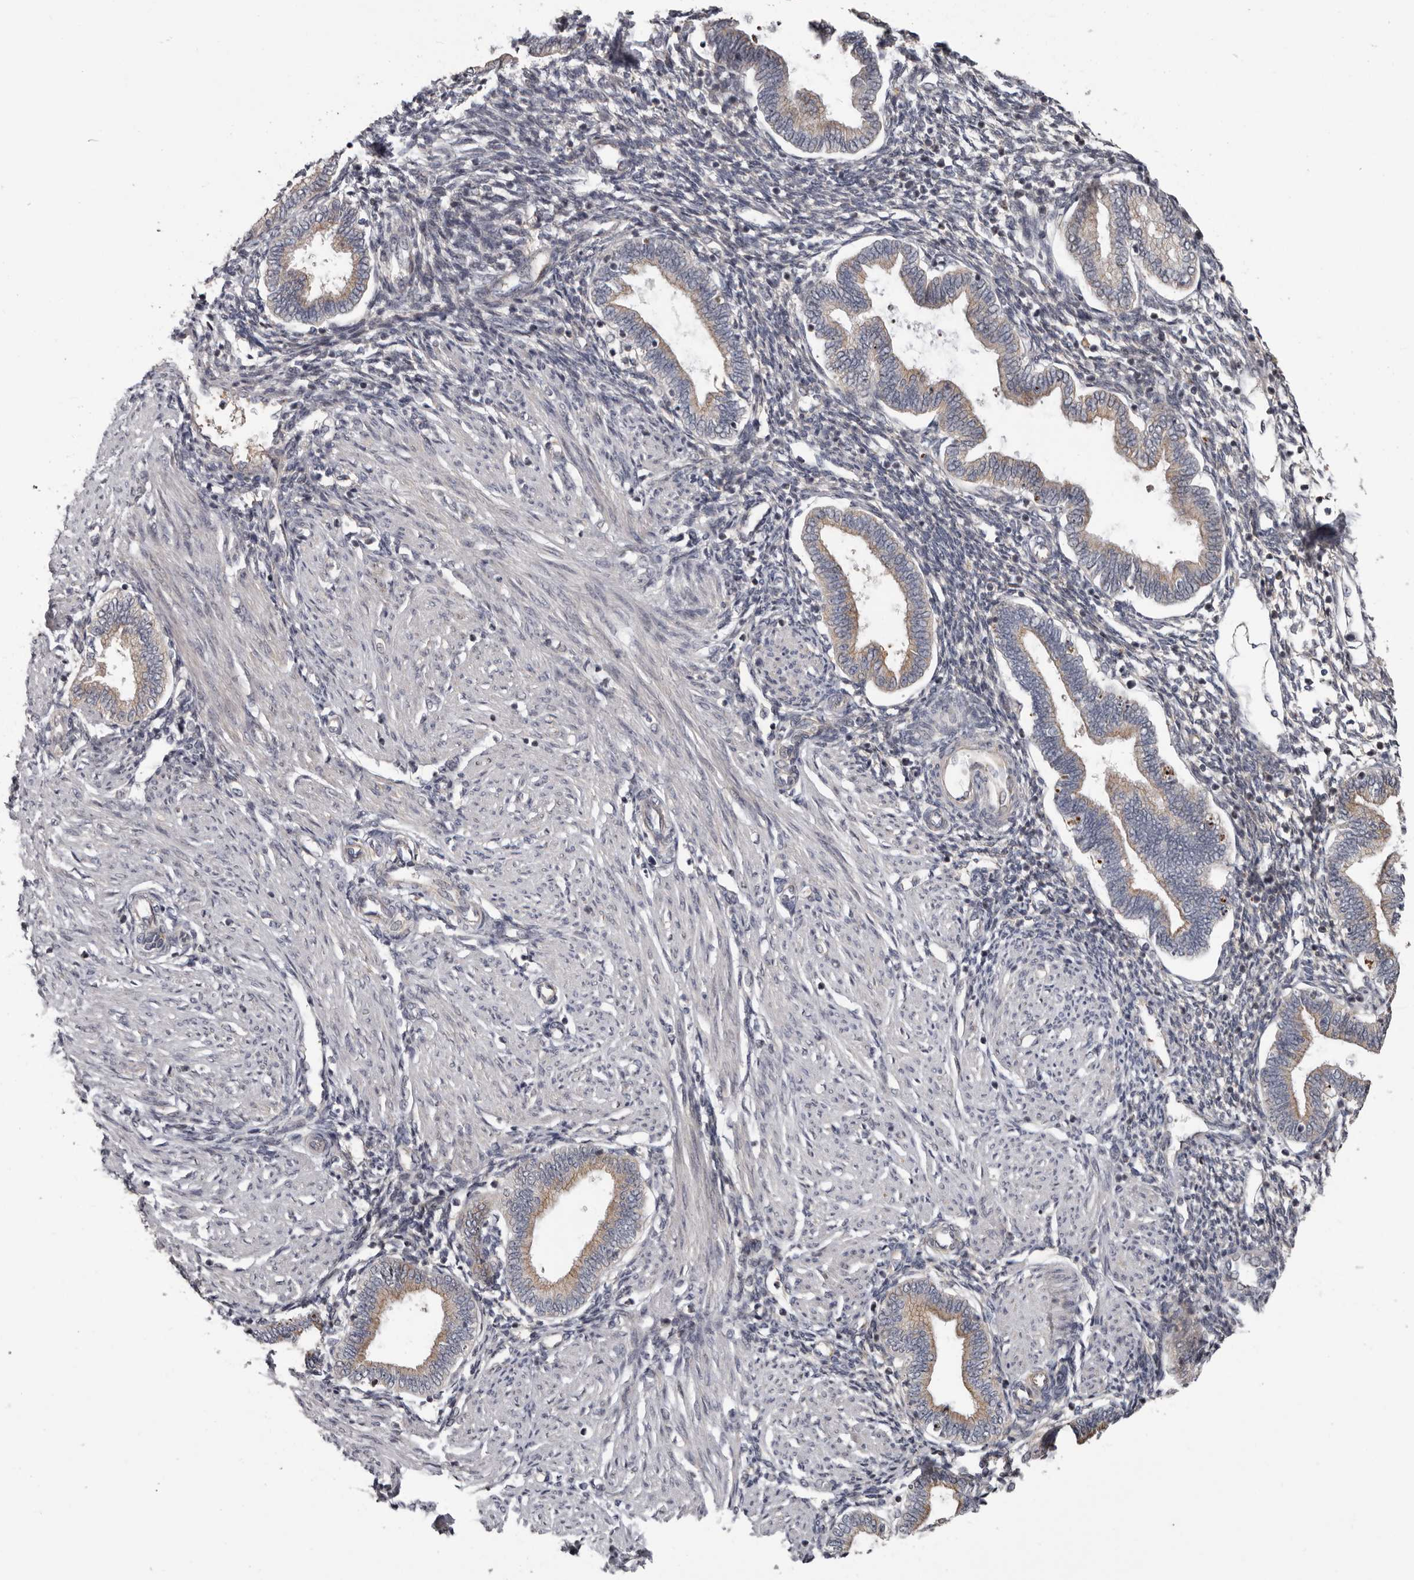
{"staining": {"intensity": "negative", "quantity": "none", "location": "none"}, "tissue": "endometrium", "cell_type": "Cells in endometrial stroma", "image_type": "normal", "snomed": [{"axis": "morphology", "description": "Normal tissue, NOS"}, {"axis": "topography", "description": "Endometrium"}], "caption": "The image reveals no staining of cells in endometrial stroma in benign endometrium.", "gene": "FGFR4", "patient": {"sex": "female", "age": 53}}